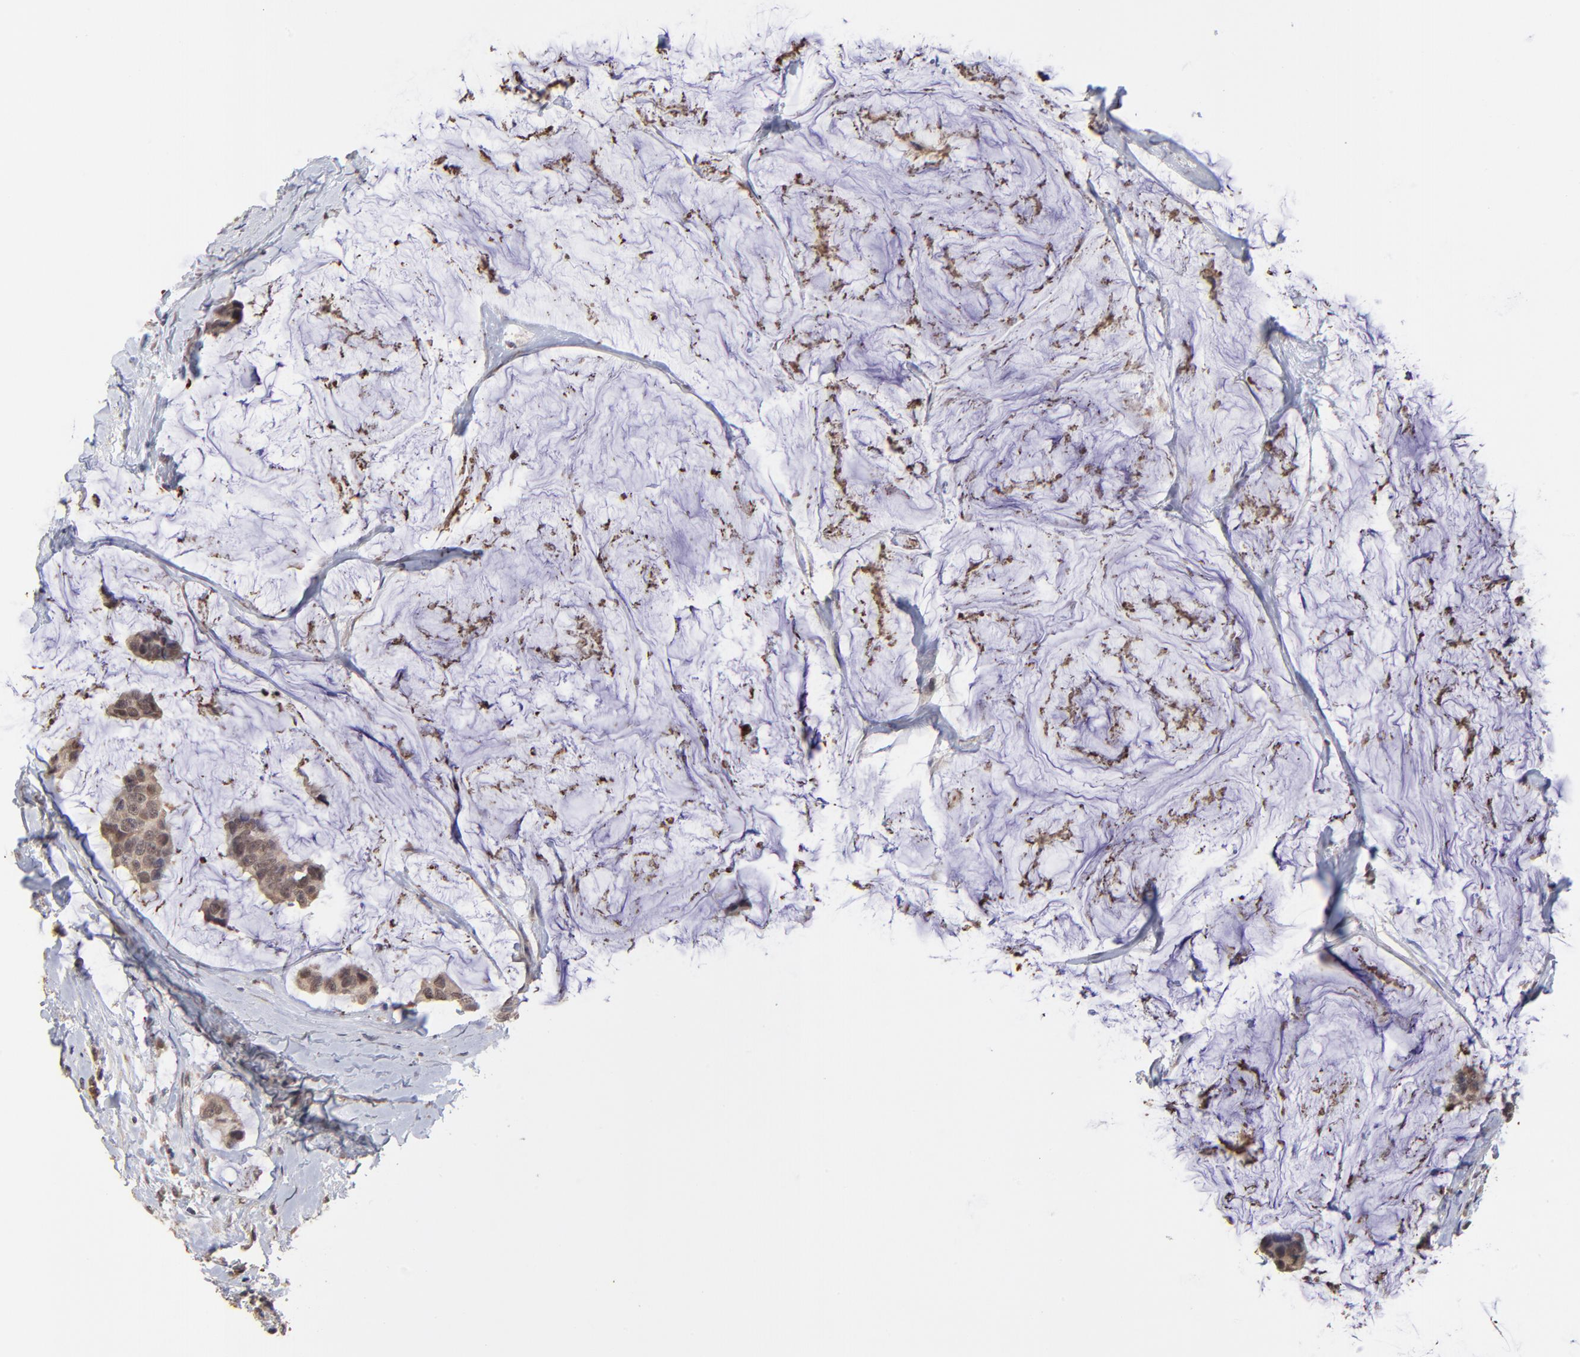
{"staining": {"intensity": "weak", "quantity": ">75%", "location": "cytoplasmic/membranous"}, "tissue": "breast cancer", "cell_type": "Tumor cells", "image_type": "cancer", "snomed": [{"axis": "morphology", "description": "Normal tissue, NOS"}, {"axis": "morphology", "description": "Duct carcinoma"}, {"axis": "topography", "description": "Breast"}], "caption": "Invasive ductal carcinoma (breast) stained with a protein marker exhibits weak staining in tumor cells.", "gene": "CHL1", "patient": {"sex": "female", "age": 50}}